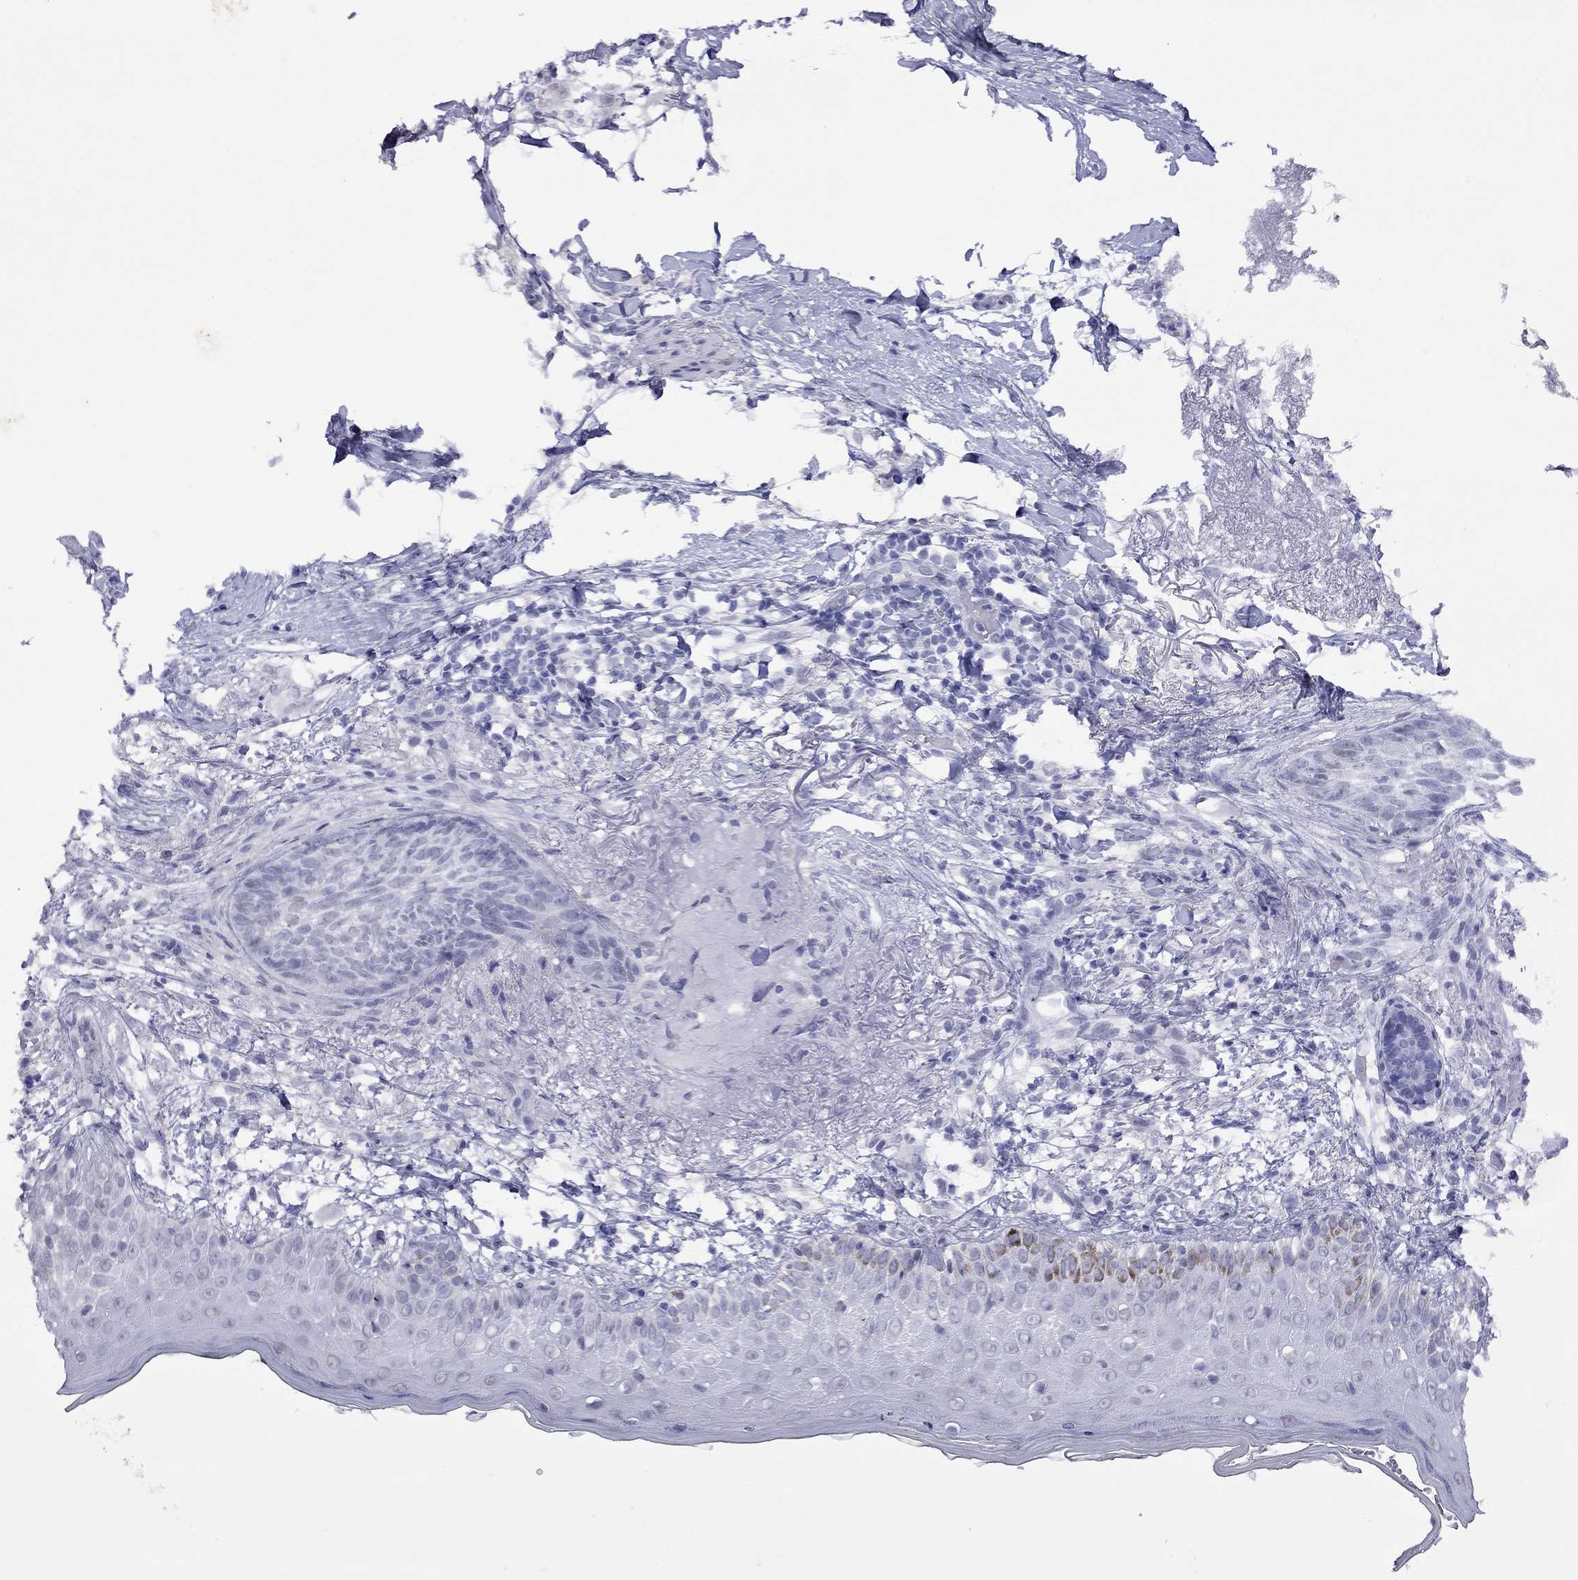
{"staining": {"intensity": "negative", "quantity": "none", "location": "none"}, "tissue": "skin cancer", "cell_type": "Tumor cells", "image_type": "cancer", "snomed": [{"axis": "morphology", "description": "Normal tissue, NOS"}, {"axis": "morphology", "description": "Basal cell carcinoma"}, {"axis": "topography", "description": "Skin"}], "caption": "DAB (3,3'-diaminobenzidine) immunohistochemical staining of skin basal cell carcinoma displays no significant positivity in tumor cells. (DAB immunohistochemistry with hematoxylin counter stain).", "gene": "SLC30A8", "patient": {"sex": "male", "age": 84}}